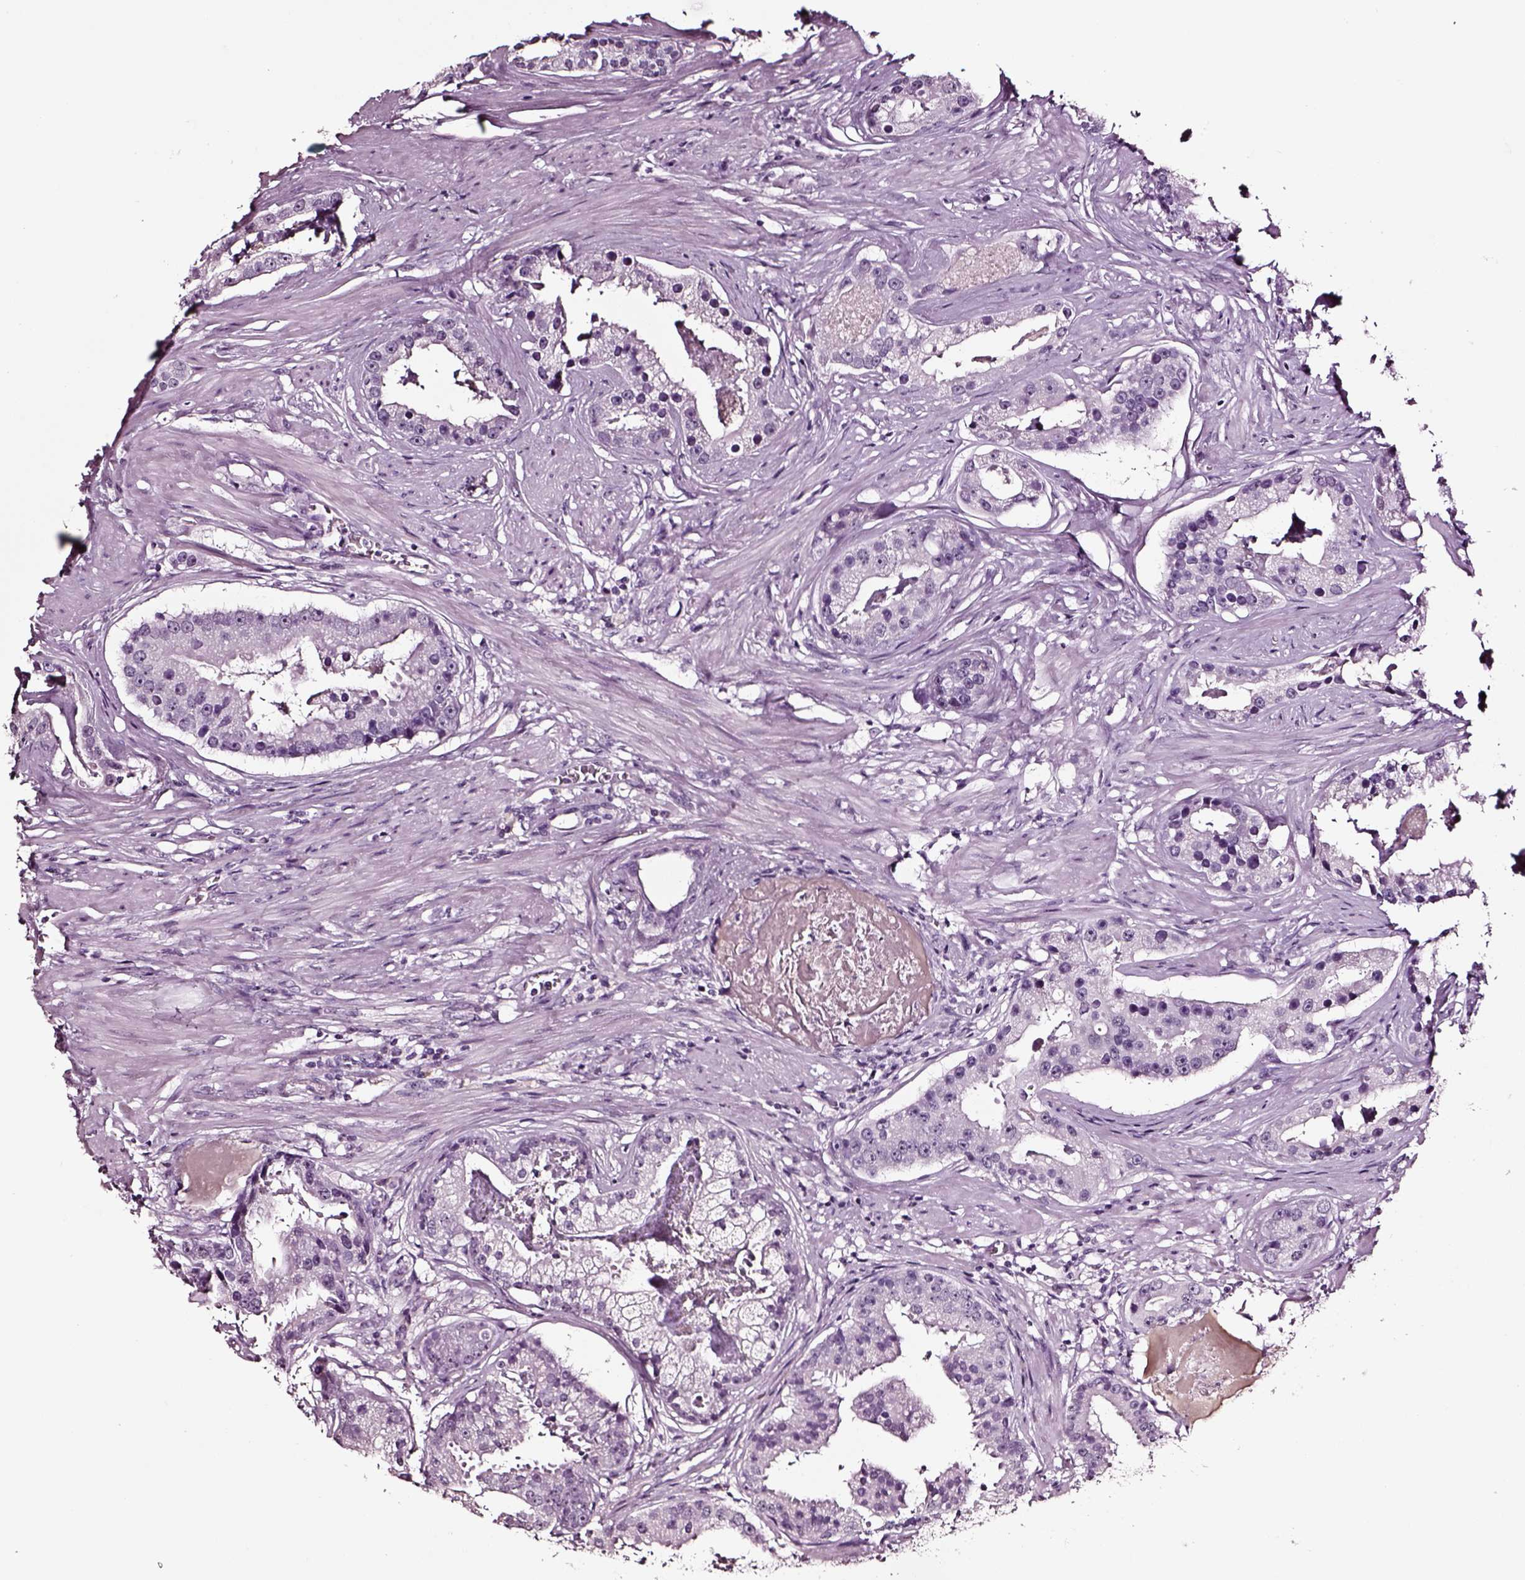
{"staining": {"intensity": "negative", "quantity": "none", "location": "none"}, "tissue": "prostate cancer", "cell_type": "Tumor cells", "image_type": "cancer", "snomed": [{"axis": "morphology", "description": "Adenocarcinoma, NOS"}, {"axis": "topography", "description": "Prostate and seminal vesicle, NOS"}, {"axis": "topography", "description": "Prostate"}], "caption": "An IHC histopathology image of prostate cancer is shown. There is no staining in tumor cells of prostate cancer. (Brightfield microscopy of DAB (3,3'-diaminobenzidine) immunohistochemistry (IHC) at high magnification).", "gene": "SMIM17", "patient": {"sex": "male", "age": 44}}